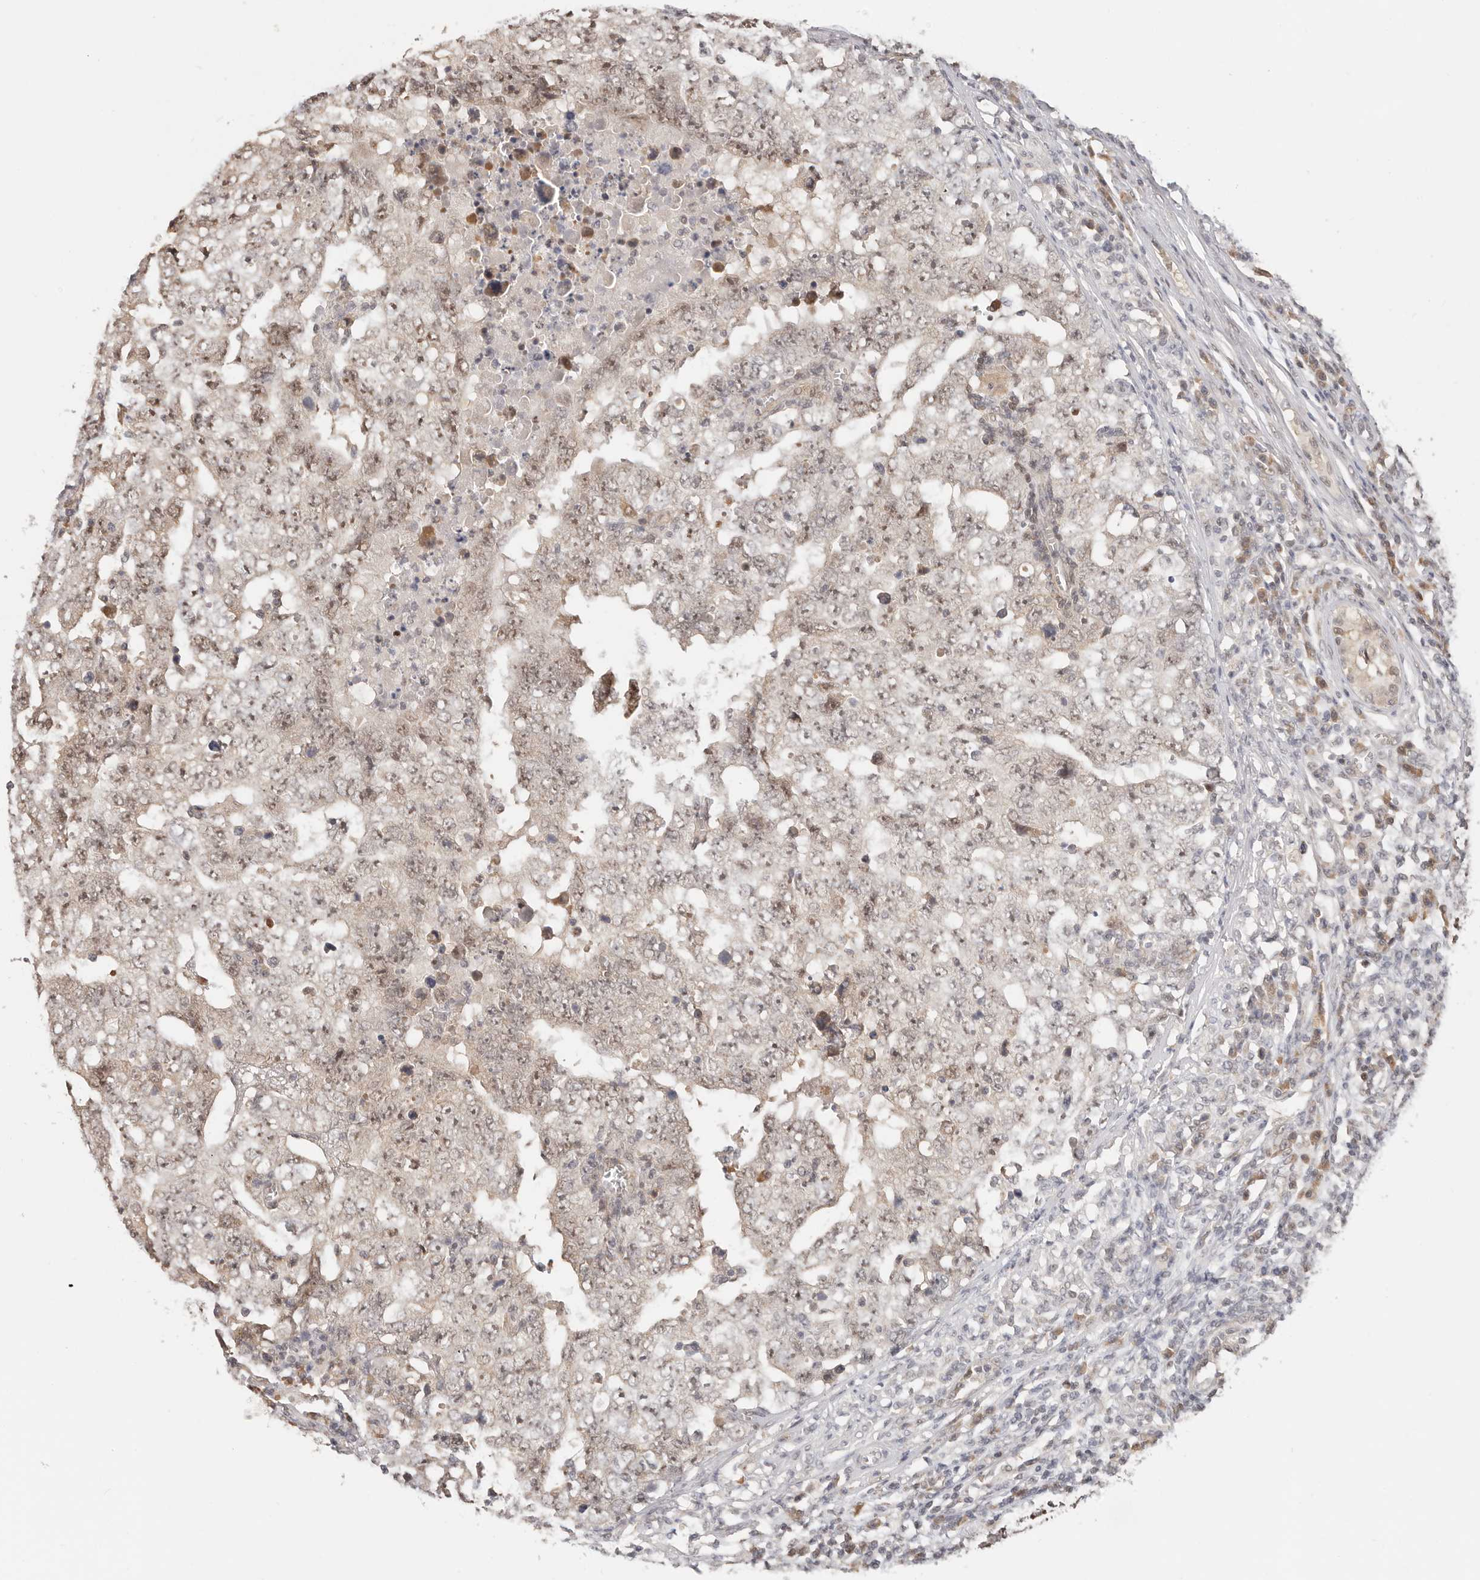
{"staining": {"intensity": "weak", "quantity": "<25%", "location": "nuclear"}, "tissue": "testis cancer", "cell_type": "Tumor cells", "image_type": "cancer", "snomed": [{"axis": "morphology", "description": "Carcinoma, Embryonal, NOS"}, {"axis": "topography", "description": "Testis"}], "caption": "The image demonstrates no significant staining in tumor cells of testis embryonal carcinoma.", "gene": "LARP7", "patient": {"sex": "male", "age": 26}}